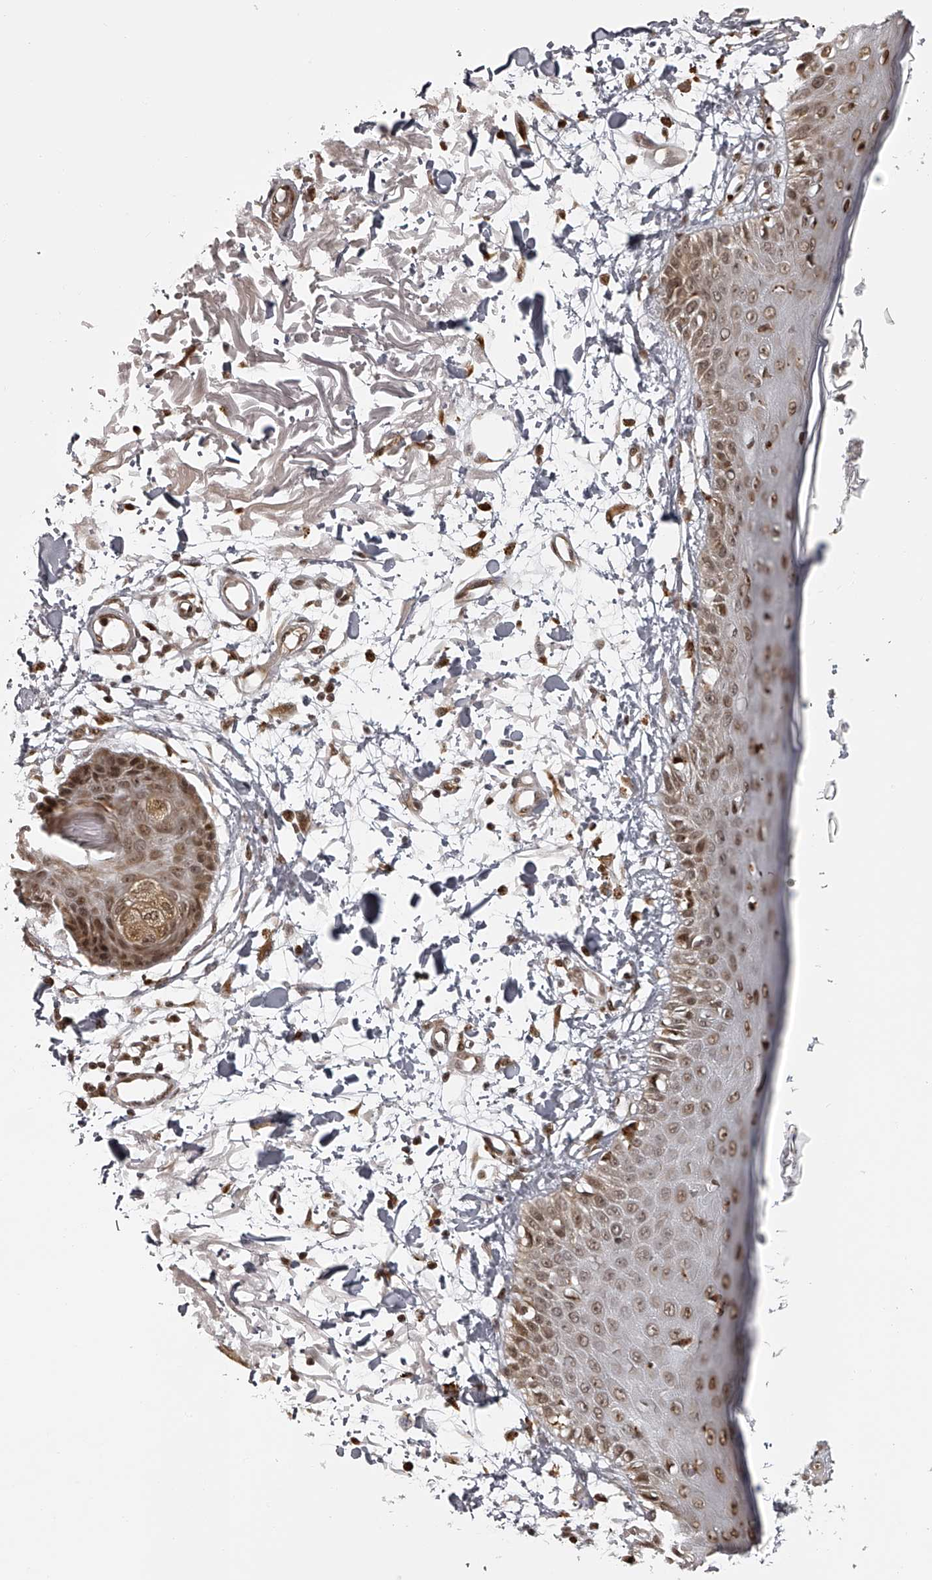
{"staining": {"intensity": "moderate", "quantity": ">75%", "location": "cytoplasmic/membranous,nuclear"}, "tissue": "skin", "cell_type": "Fibroblasts", "image_type": "normal", "snomed": [{"axis": "morphology", "description": "Normal tissue, NOS"}, {"axis": "morphology", "description": "Squamous cell carcinoma, NOS"}, {"axis": "topography", "description": "Skin"}, {"axis": "topography", "description": "Peripheral nerve tissue"}], "caption": "Brown immunohistochemical staining in unremarkable human skin exhibits moderate cytoplasmic/membranous,nuclear staining in about >75% of fibroblasts. The protein of interest is stained brown, and the nuclei are stained in blue (DAB (3,3'-diaminobenzidine) IHC with brightfield microscopy, high magnification).", "gene": "ODF2L", "patient": {"sex": "male", "age": 83}}